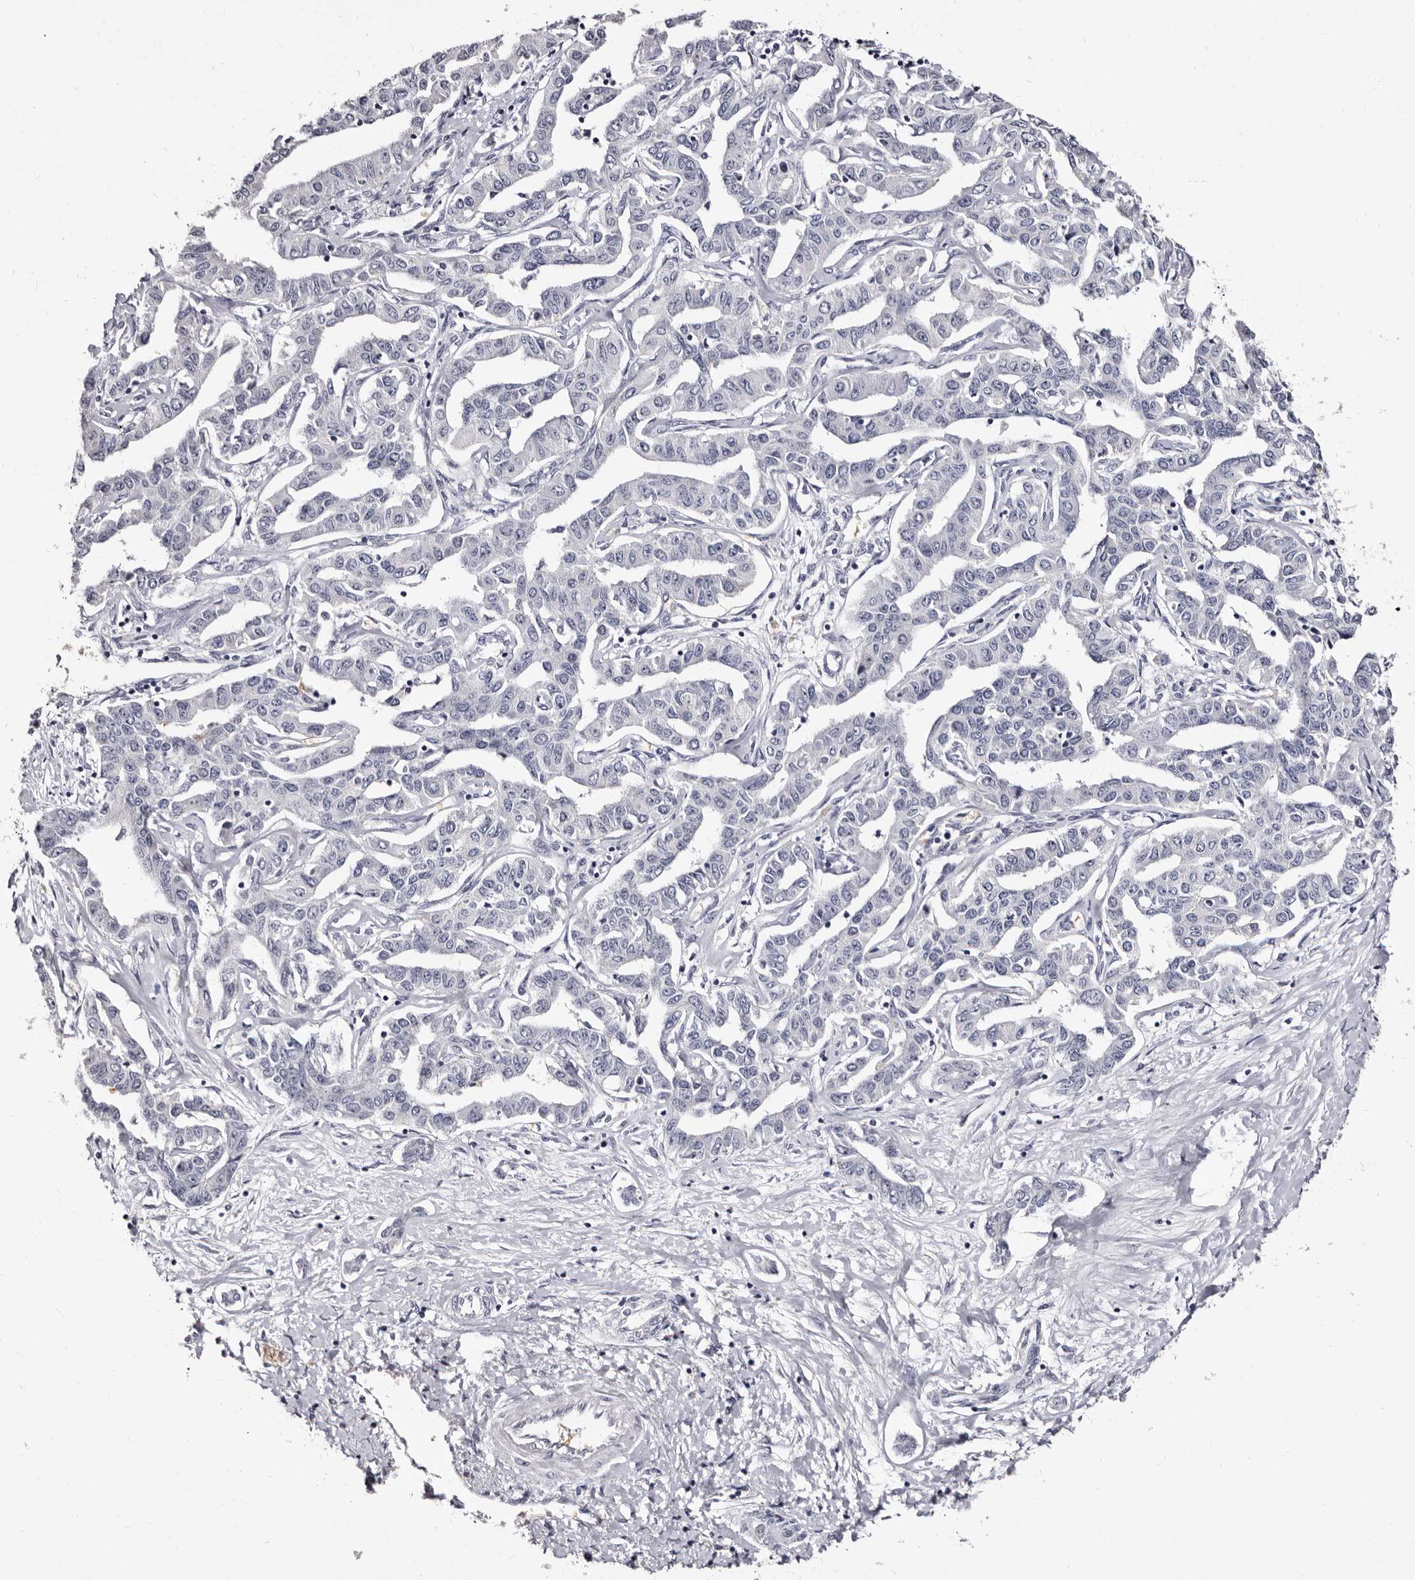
{"staining": {"intensity": "negative", "quantity": "none", "location": "none"}, "tissue": "liver cancer", "cell_type": "Tumor cells", "image_type": "cancer", "snomed": [{"axis": "morphology", "description": "Cholangiocarcinoma"}, {"axis": "topography", "description": "Liver"}], "caption": "This is an immunohistochemistry (IHC) photomicrograph of human liver cholangiocarcinoma. There is no staining in tumor cells.", "gene": "BPGM", "patient": {"sex": "male", "age": 59}}